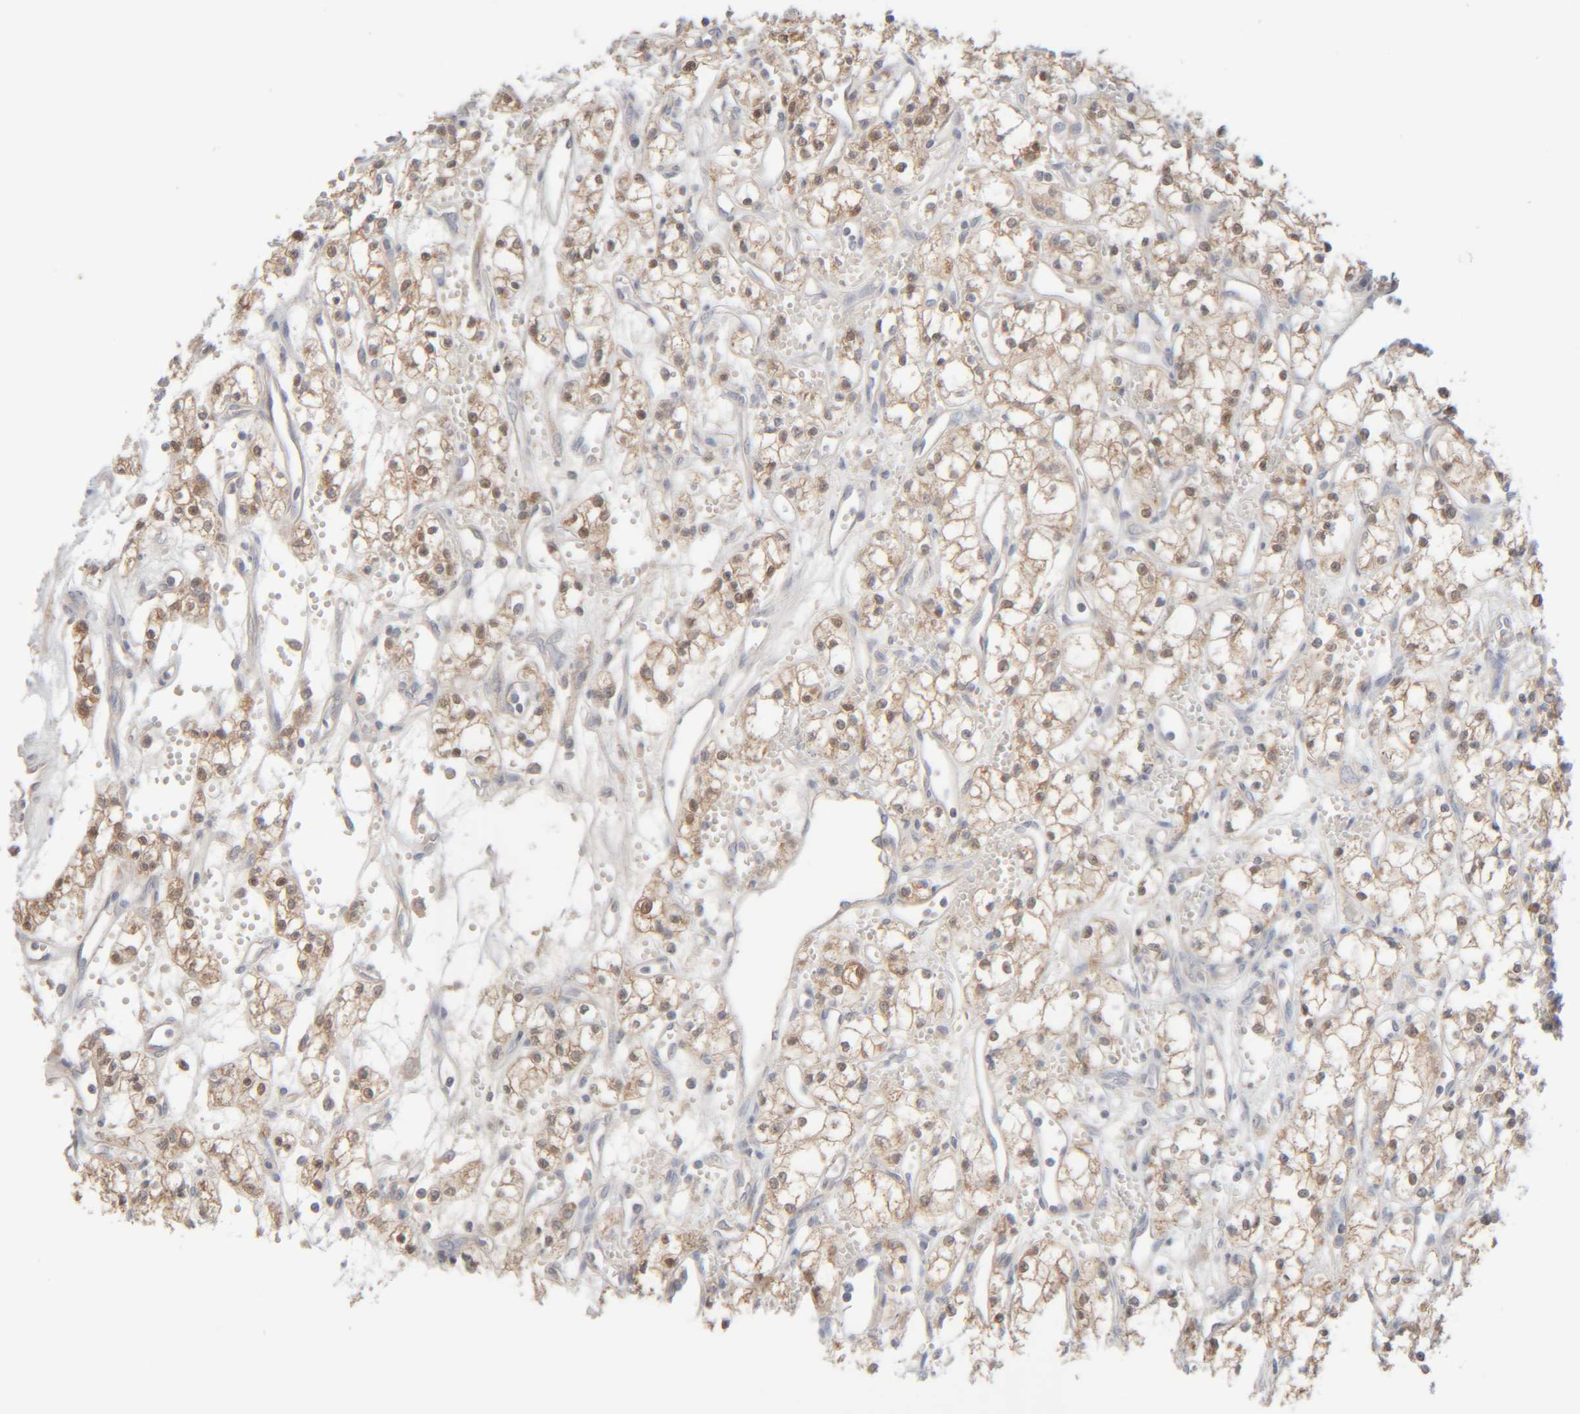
{"staining": {"intensity": "moderate", "quantity": ">75%", "location": "cytoplasmic/membranous"}, "tissue": "renal cancer", "cell_type": "Tumor cells", "image_type": "cancer", "snomed": [{"axis": "morphology", "description": "Adenocarcinoma, NOS"}, {"axis": "topography", "description": "Kidney"}], "caption": "Protein staining of renal cancer tissue reveals moderate cytoplasmic/membranous positivity in about >75% of tumor cells.", "gene": "RIDA", "patient": {"sex": "male", "age": 59}}